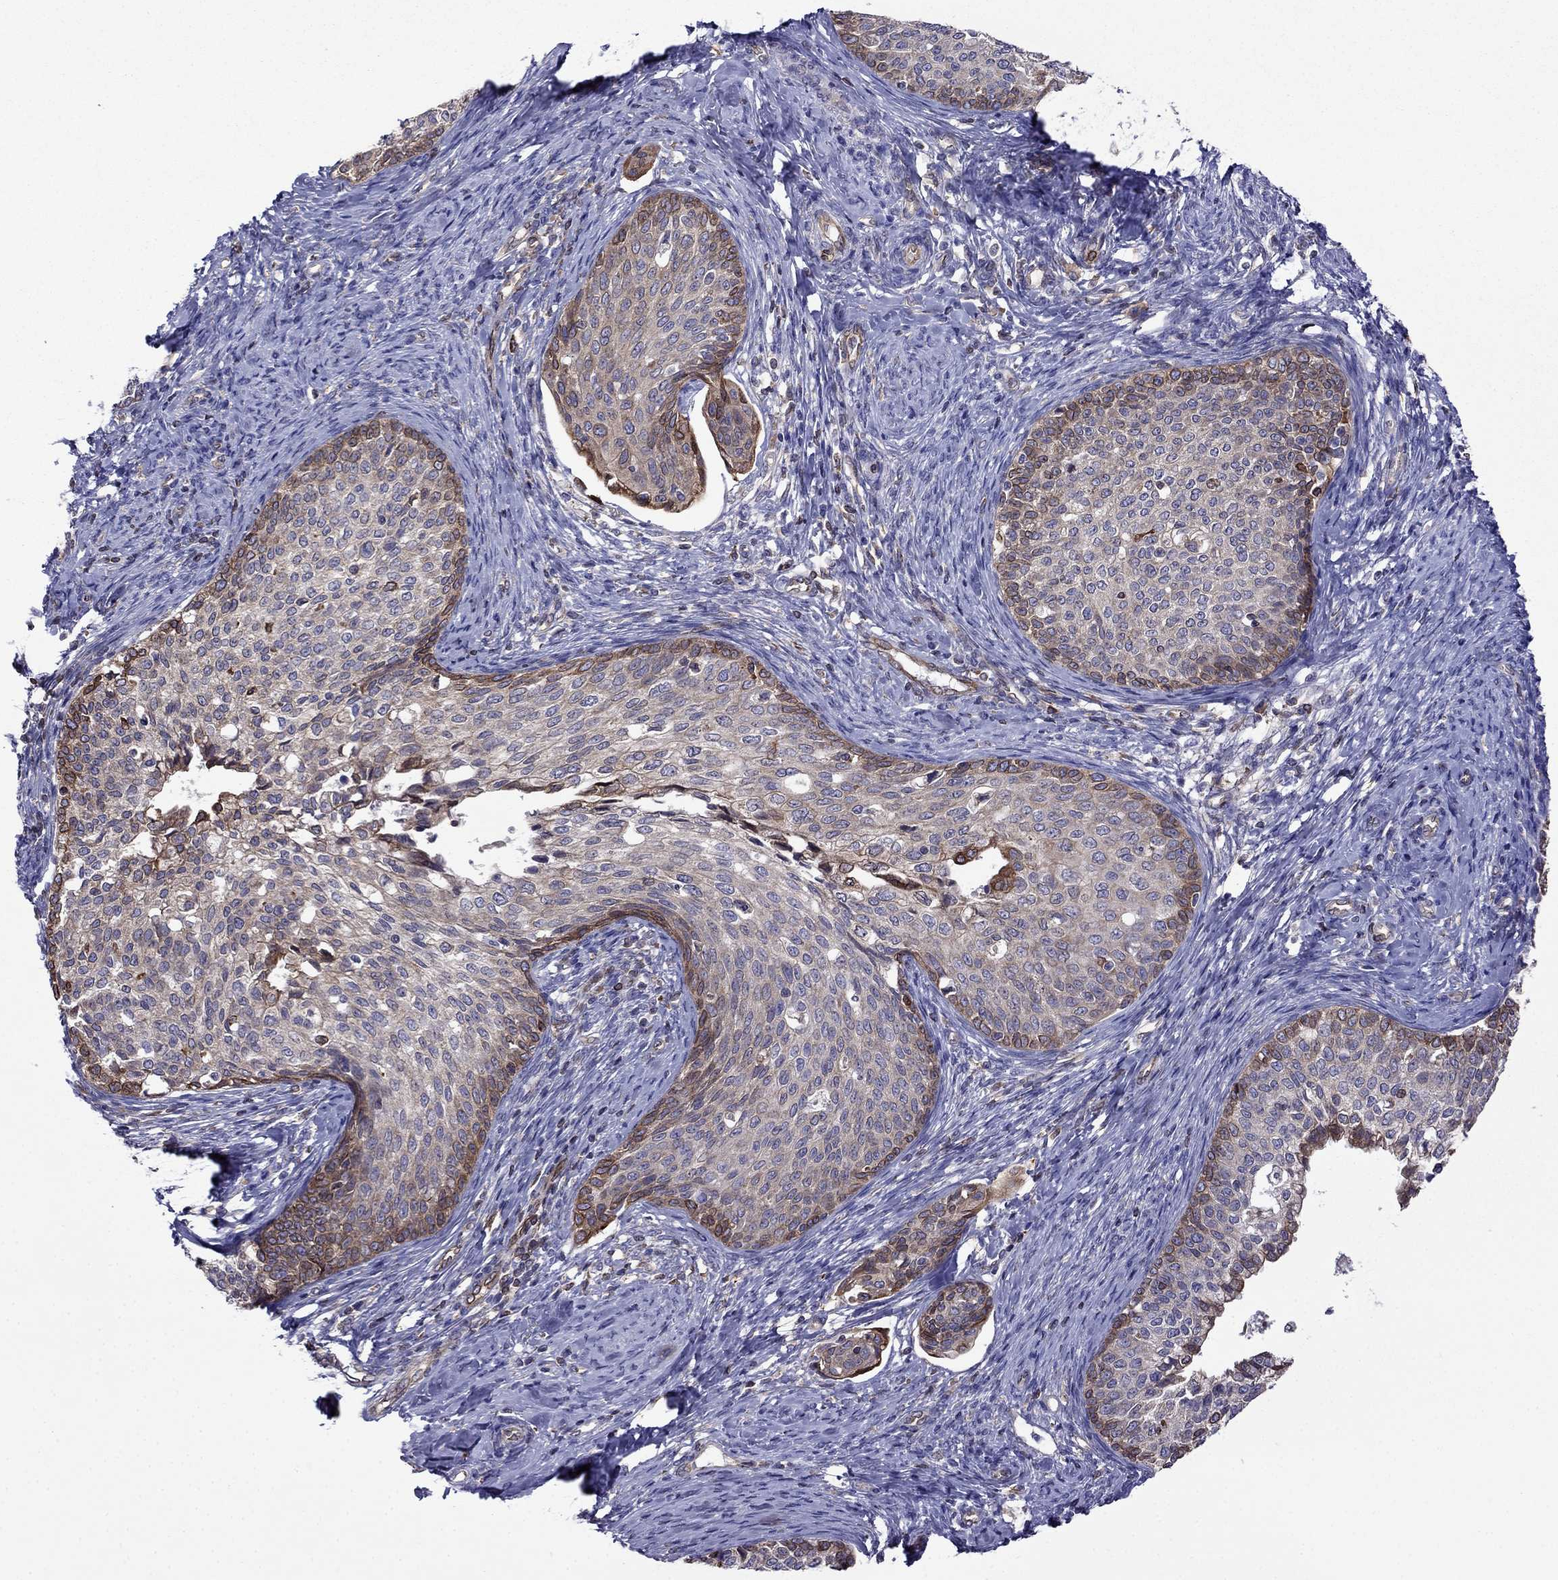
{"staining": {"intensity": "moderate", "quantity": "<25%", "location": "cytoplasmic/membranous"}, "tissue": "cervical cancer", "cell_type": "Tumor cells", "image_type": "cancer", "snomed": [{"axis": "morphology", "description": "Squamous cell carcinoma, NOS"}, {"axis": "topography", "description": "Cervix"}], "caption": "Tumor cells display moderate cytoplasmic/membranous positivity in approximately <25% of cells in cervical squamous cell carcinoma.", "gene": "GNAL", "patient": {"sex": "female", "age": 51}}